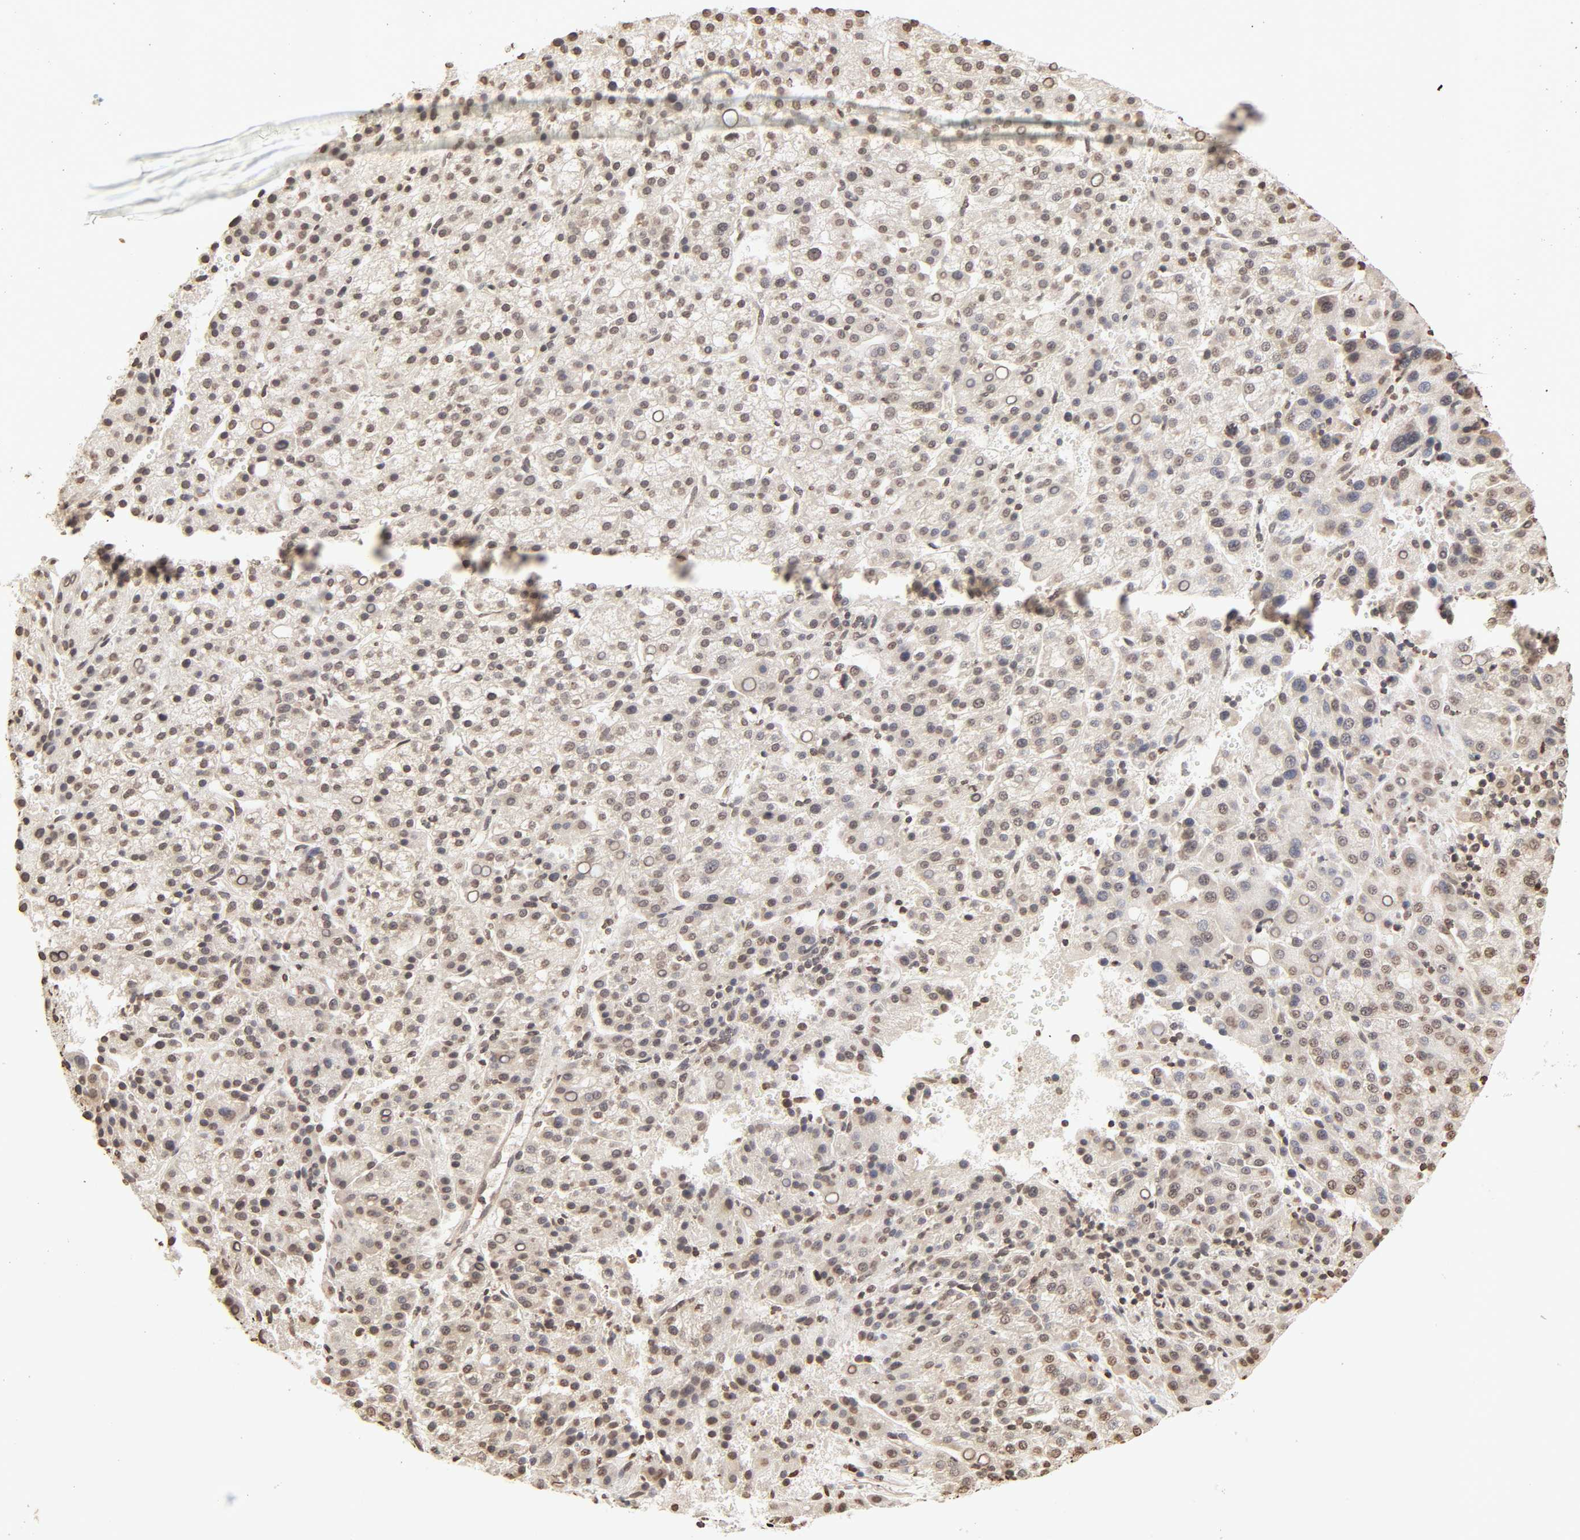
{"staining": {"intensity": "weak", "quantity": ">75%", "location": "cytoplasmic/membranous,nuclear"}, "tissue": "liver cancer", "cell_type": "Tumor cells", "image_type": "cancer", "snomed": [{"axis": "morphology", "description": "Carcinoma, Hepatocellular, NOS"}, {"axis": "topography", "description": "Liver"}], "caption": "An immunohistochemistry photomicrograph of neoplastic tissue is shown. Protein staining in brown highlights weak cytoplasmic/membranous and nuclear positivity in liver cancer (hepatocellular carcinoma) within tumor cells.", "gene": "TBL1X", "patient": {"sex": "female", "age": 58}}